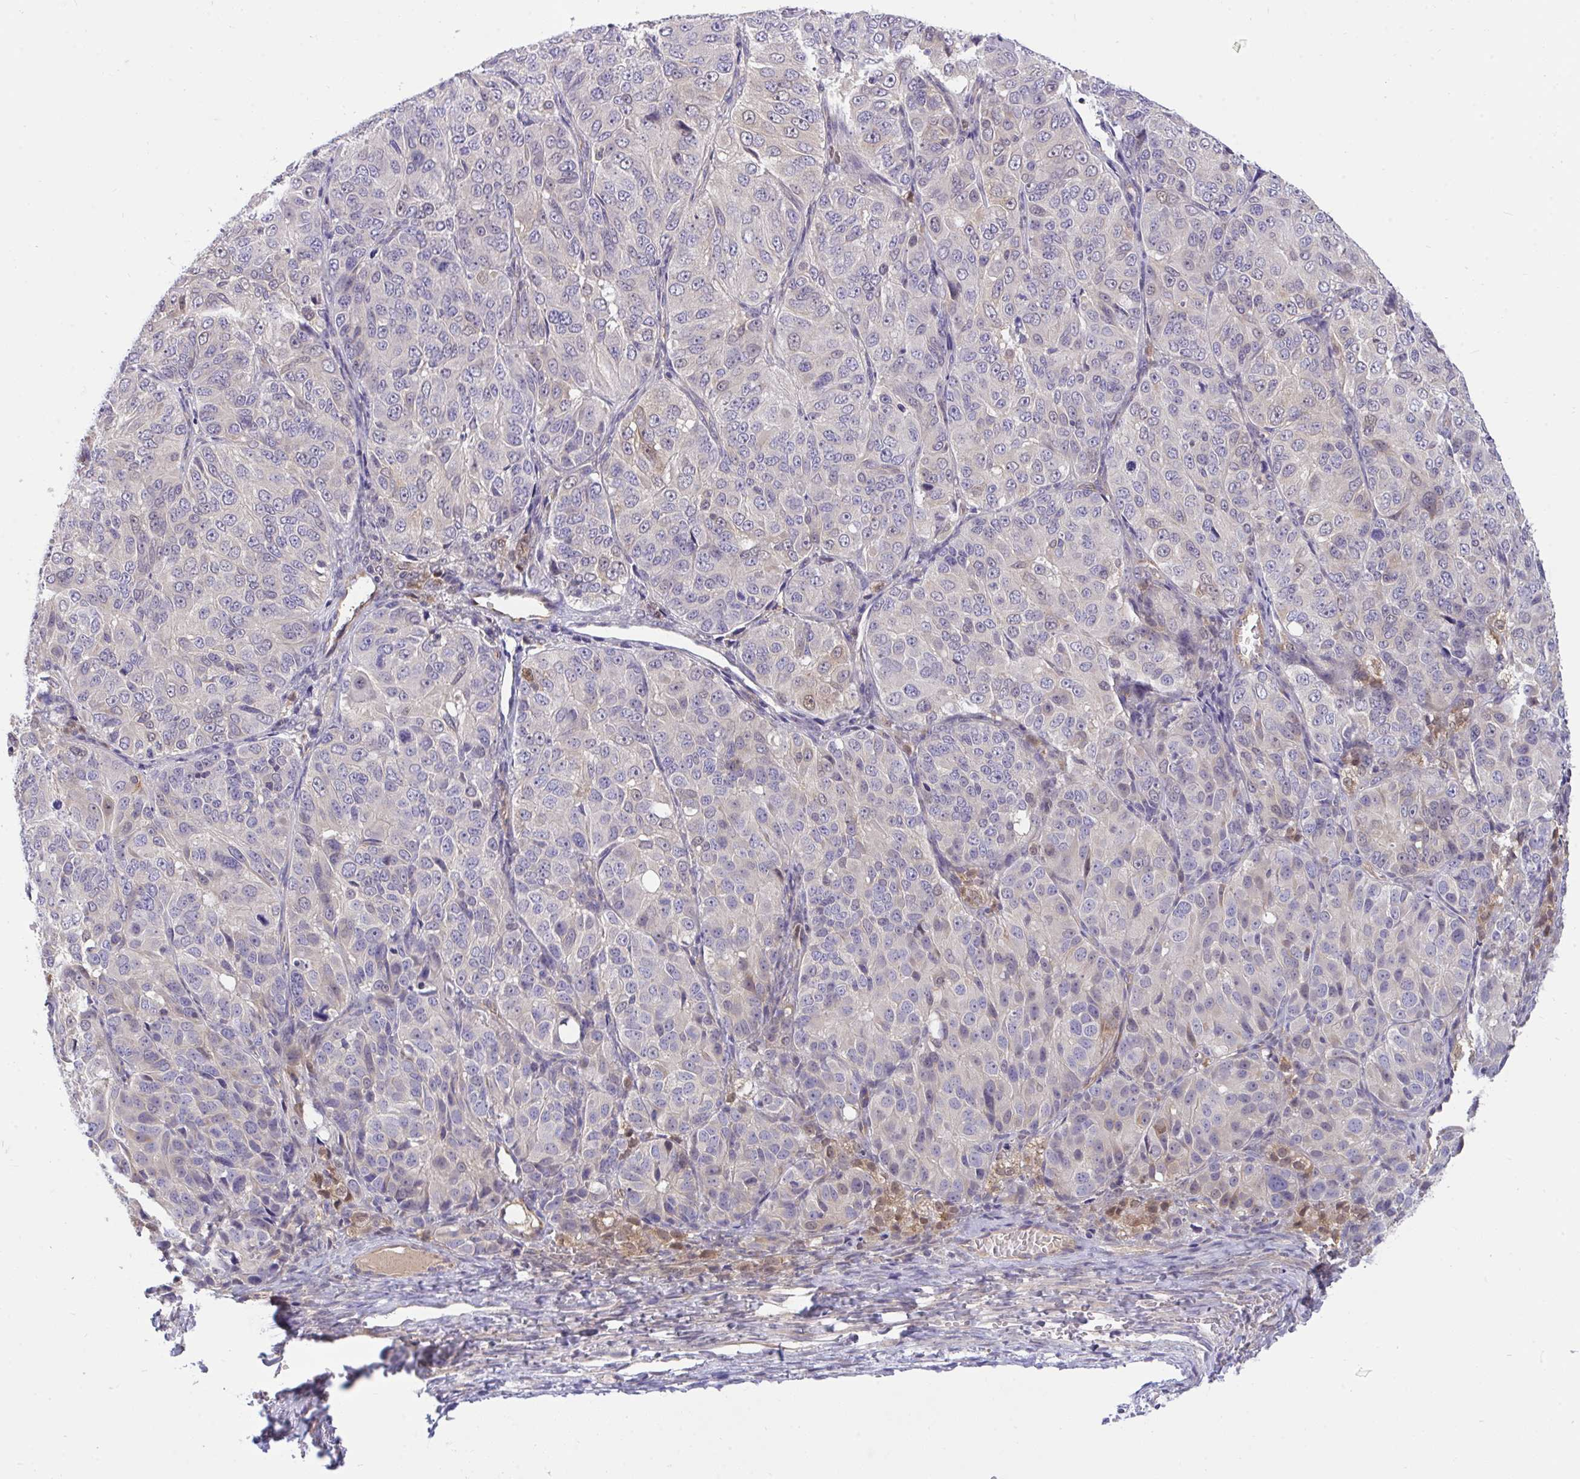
{"staining": {"intensity": "moderate", "quantity": "<25%", "location": "cytoplasmic/membranous,nuclear"}, "tissue": "ovarian cancer", "cell_type": "Tumor cells", "image_type": "cancer", "snomed": [{"axis": "morphology", "description": "Carcinoma, endometroid"}, {"axis": "topography", "description": "Ovary"}], "caption": "An image showing moderate cytoplasmic/membranous and nuclear expression in about <25% of tumor cells in ovarian cancer, as visualized by brown immunohistochemical staining.", "gene": "C19orf54", "patient": {"sex": "female", "age": 51}}